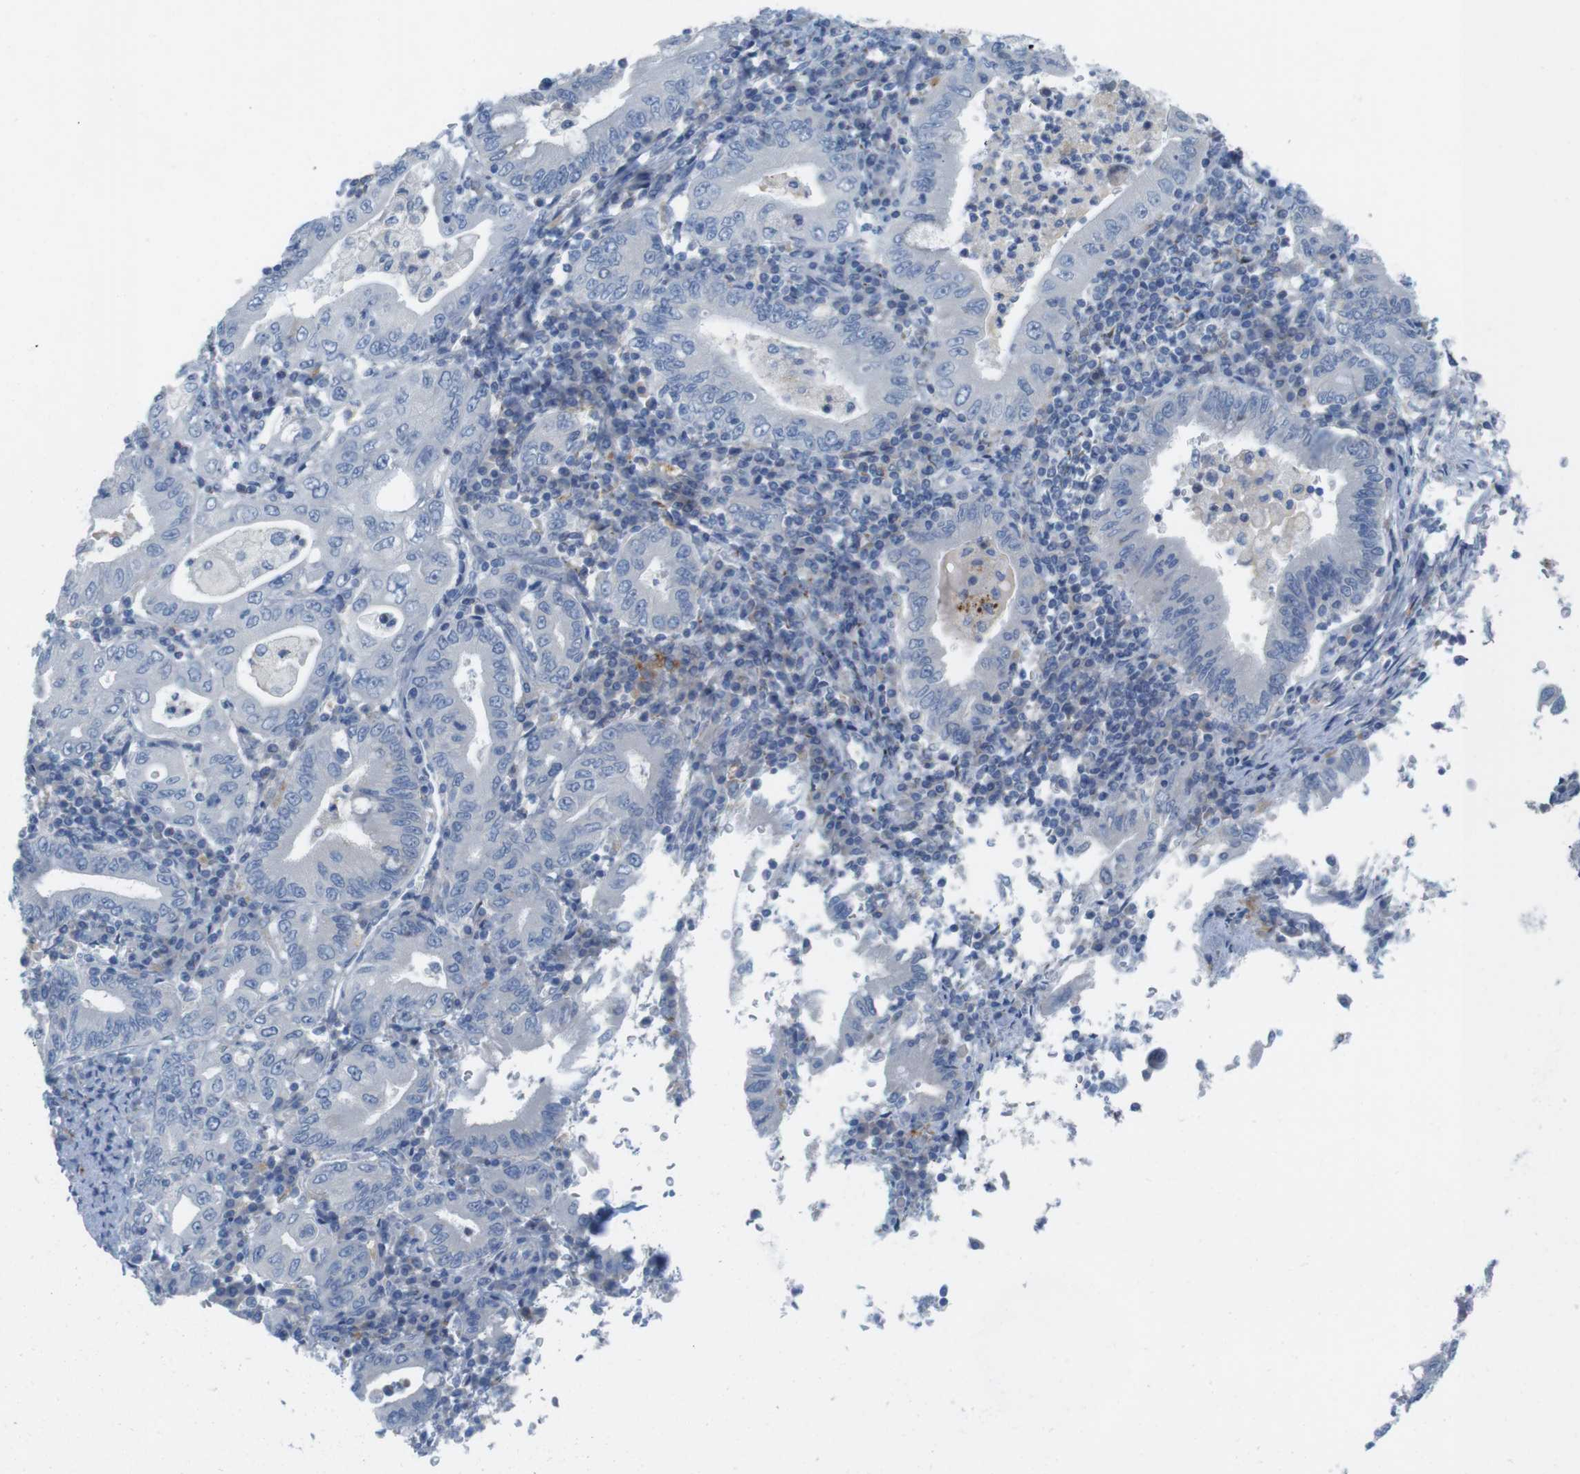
{"staining": {"intensity": "negative", "quantity": "none", "location": "none"}, "tissue": "stomach cancer", "cell_type": "Tumor cells", "image_type": "cancer", "snomed": [{"axis": "morphology", "description": "Normal tissue, NOS"}, {"axis": "morphology", "description": "Adenocarcinoma, NOS"}, {"axis": "topography", "description": "Esophagus"}, {"axis": "topography", "description": "Stomach, upper"}, {"axis": "topography", "description": "Peripheral nerve tissue"}], "caption": "Immunohistochemistry (IHC) histopathology image of neoplastic tissue: adenocarcinoma (stomach) stained with DAB (3,3'-diaminobenzidine) exhibits no significant protein positivity in tumor cells.", "gene": "YIPF1", "patient": {"sex": "male", "age": 62}}